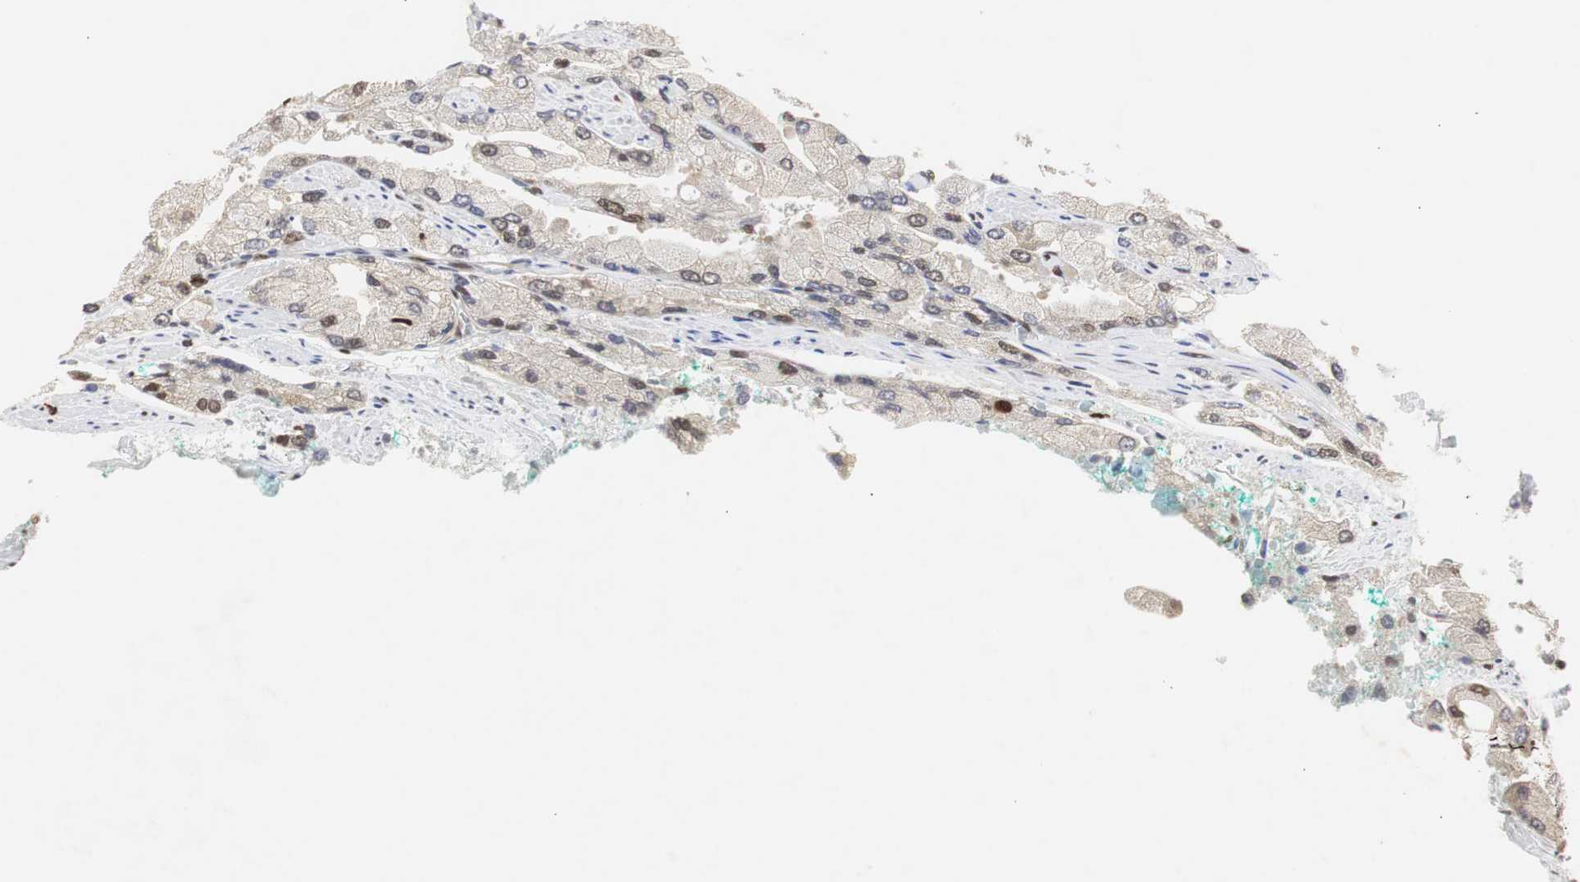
{"staining": {"intensity": "moderate", "quantity": "<25%", "location": "cytoplasmic/membranous,nuclear"}, "tissue": "prostate cancer", "cell_type": "Tumor cells", "image_type": "cancer", "snomed": [{"axis": "morphology", "description": "Adenocarcinoma, High grade"}, {"axis": "topography", "description": "Prostate"}], "caption": "Prostate cancer (high-grade adenocarcinoma) stained with DAB immunohistochemistry displays low levels of moderate cytoplasmic/membranous and nuclear positivity in about <25% of tumor cells. Nuclei are stained in blue.", "gene": "ZFC3H1", "patient": {"sex": "male", "age": 58}}